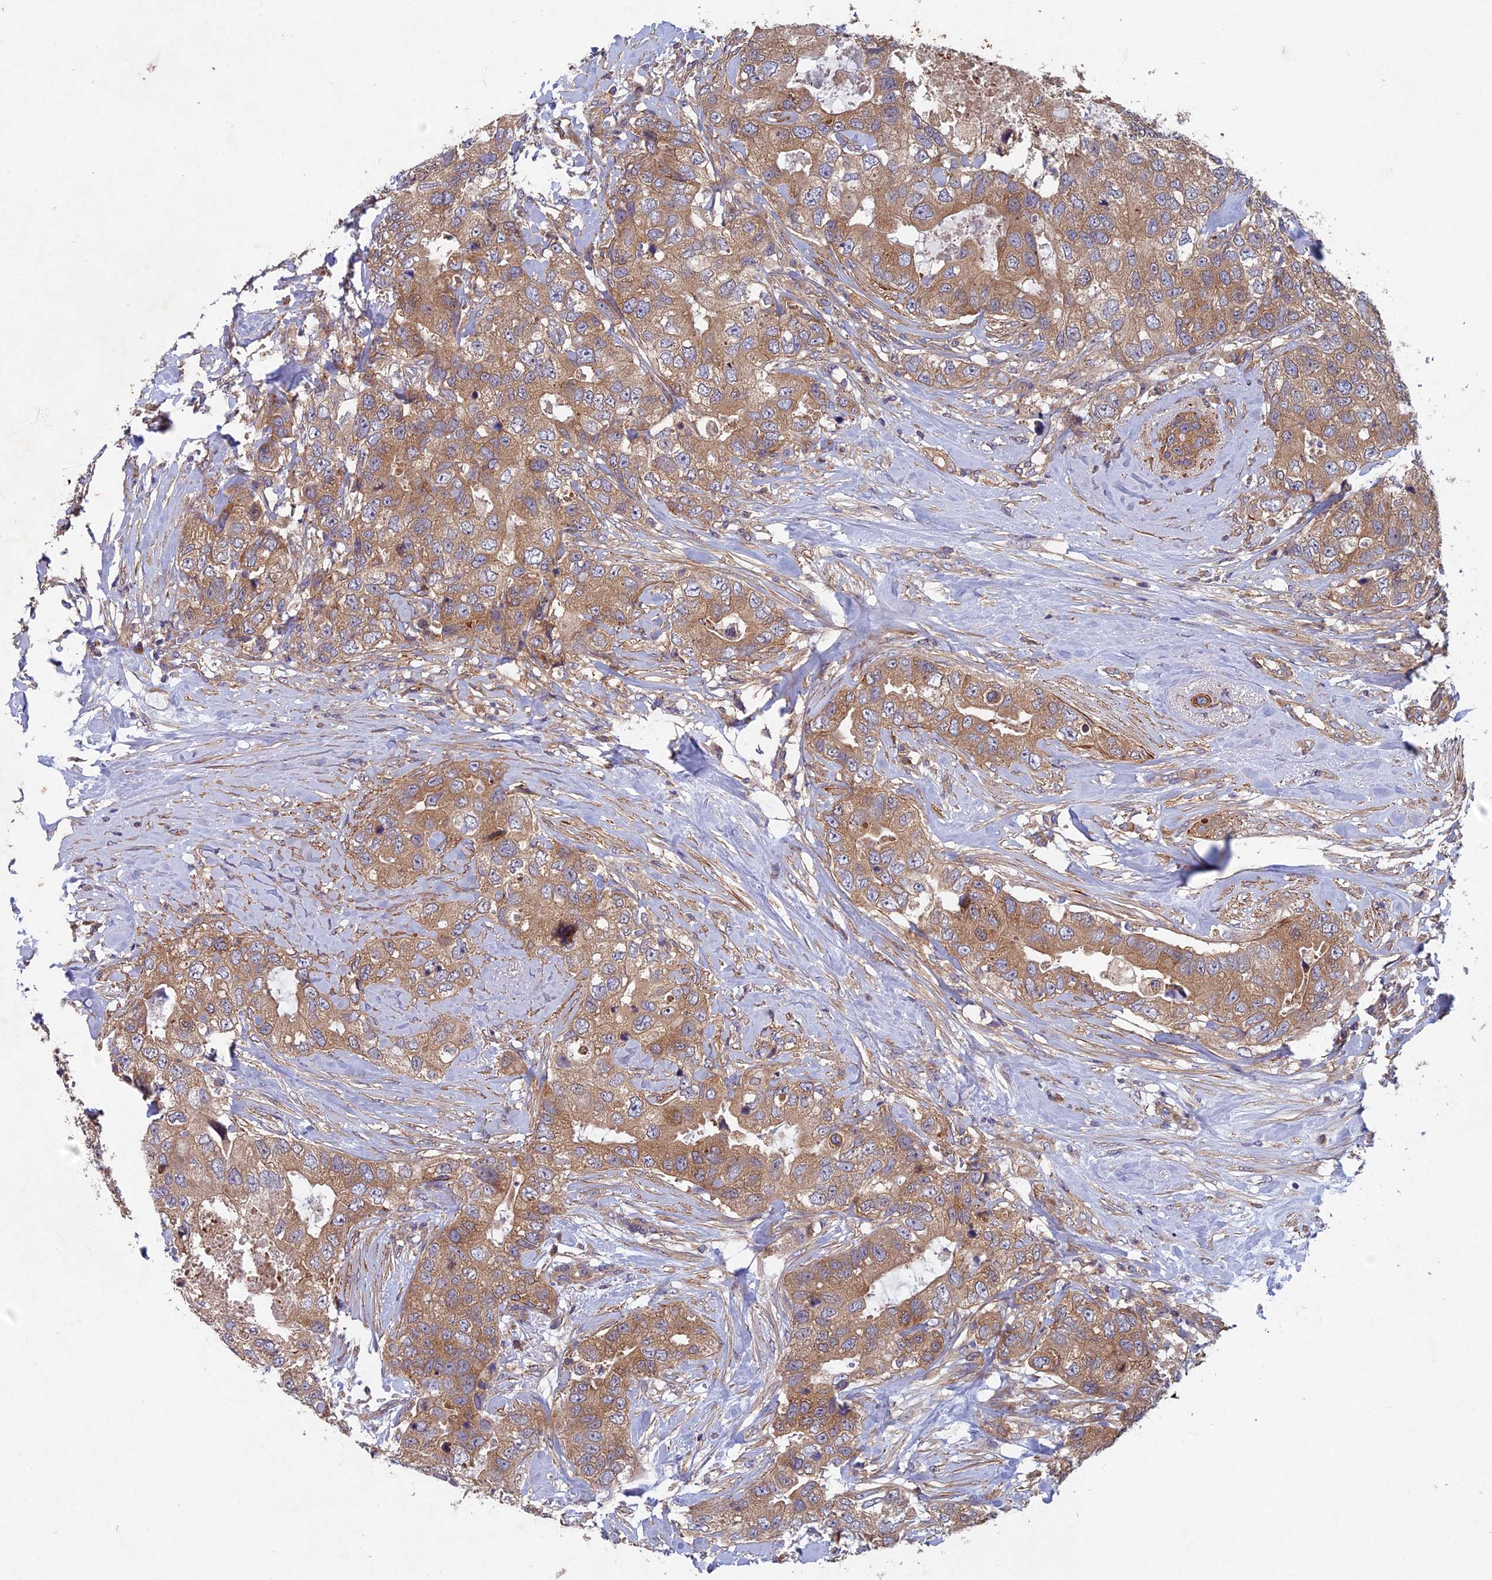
{"staining": {"intensity": "moderate", "quantity": ">75%", "location": "cytoplasmic/membranous"}, "tissue": "breast cancer", "cell_type": "Tumor cells", "image_type": "cancer", "snomed": [{"axis": "morphology", "description": "Duct carcinoma"}, {"axis": "topography", "description": "Breast"}], "caption": "Tumor cells display moderate cytoplasmic/membranous expression in about >75% of cells in breast cancer (infiltrating ductal carcinoma). (DAB IHC, brown staining for protein, blue staining for nuclei).", "gene": "NCAPG", "patient": {"sex": "female", "age": 62}}